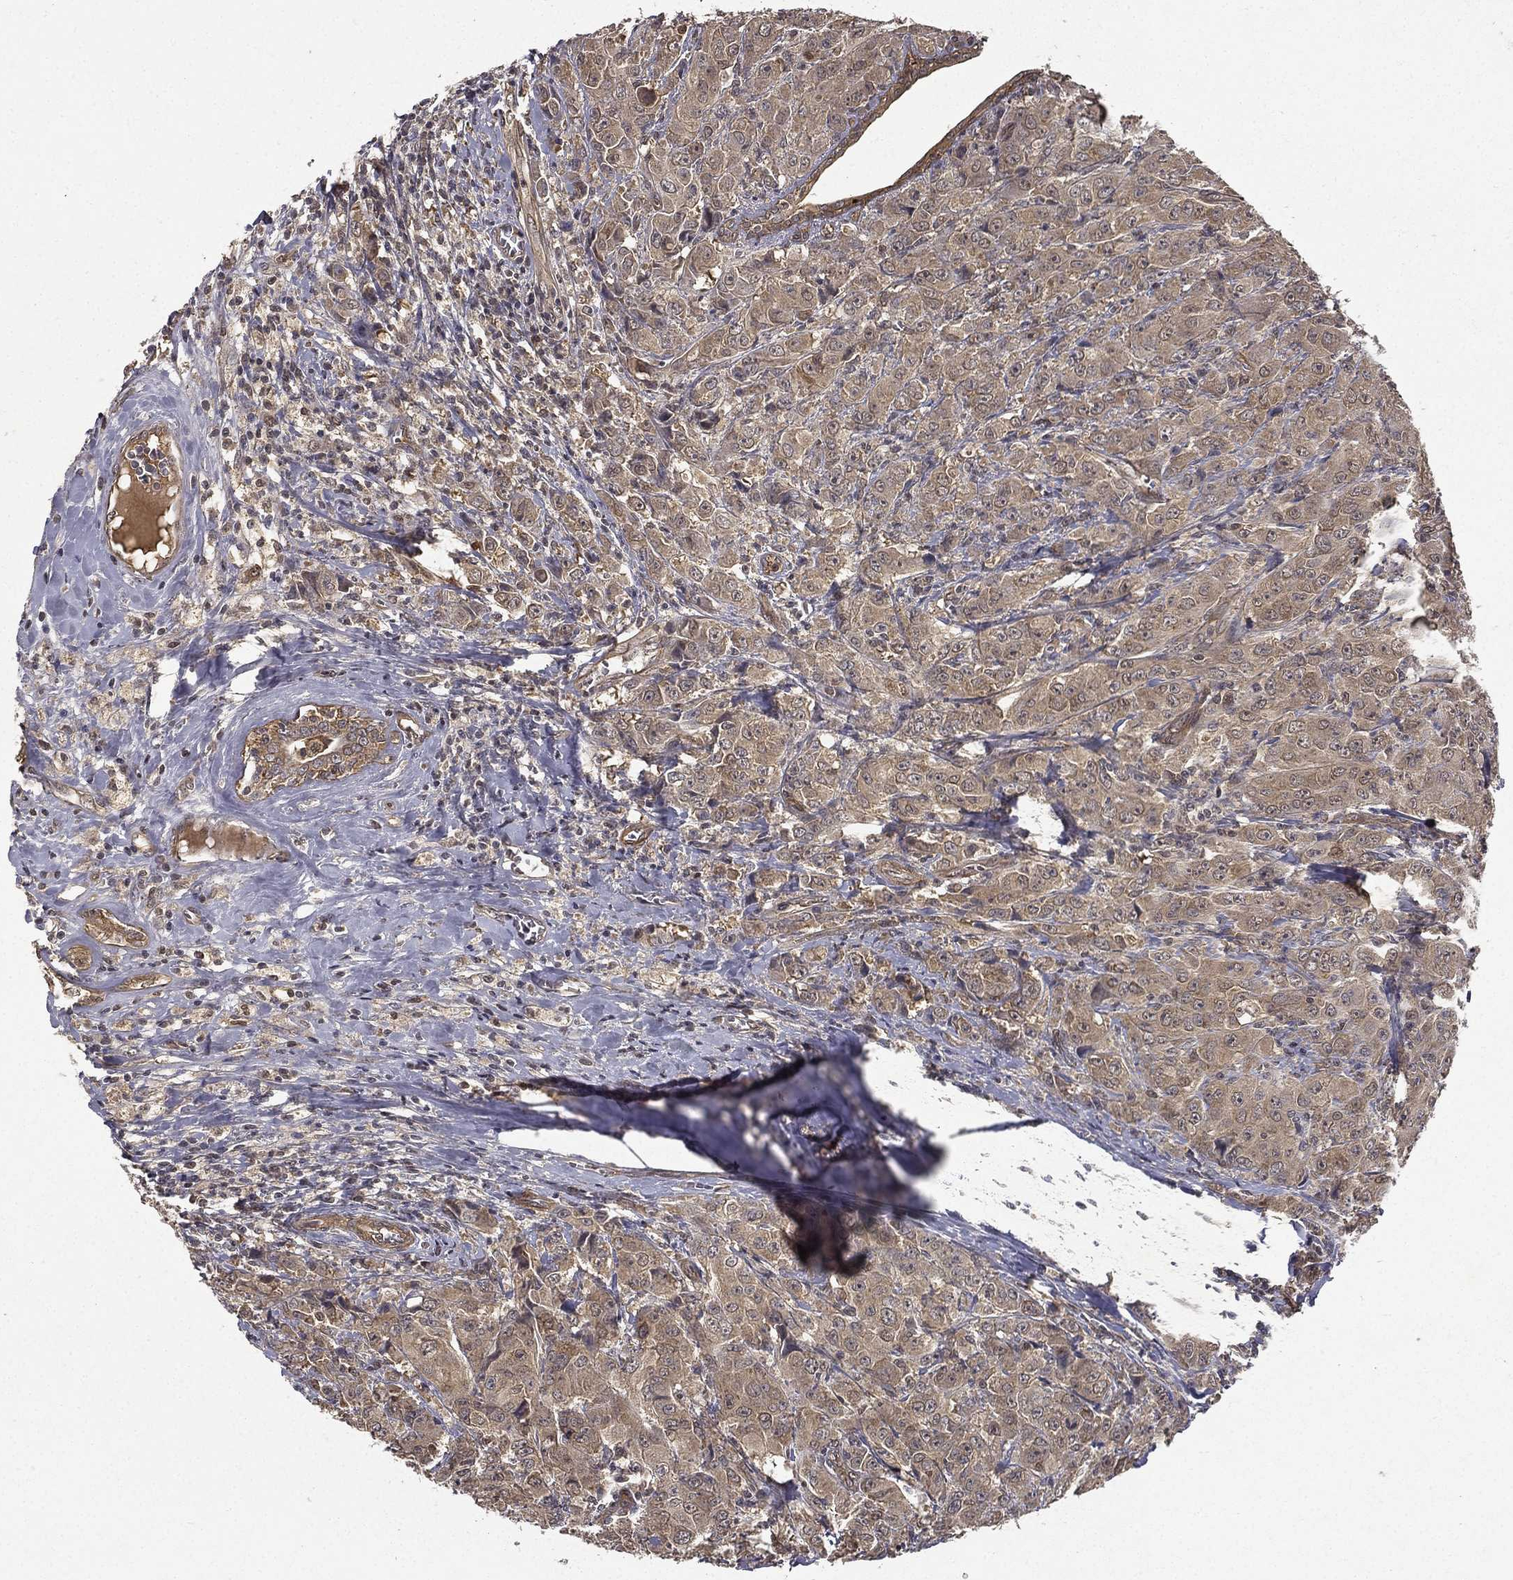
{"staining": {"intensity": "weak", "quantity": "25%-75%", "location": "cytoplasmic/membranous"}, "tissue": "breast cancer", "cell_type": "Tumor cells", "image_type": "cancer", "snomed": [{"axis": "morphology", "description": "Duct carcinoma"}, {"axis": "topography", "description": "Breast"}], "caption": "Immunohistochemical staining of breast cancer displays low levels of weak cytoplasmic/membranous expression in about 25%-75% of tumor cells.", "gene": "FGD1", "patient": {"sex": "female", "age": 43}}